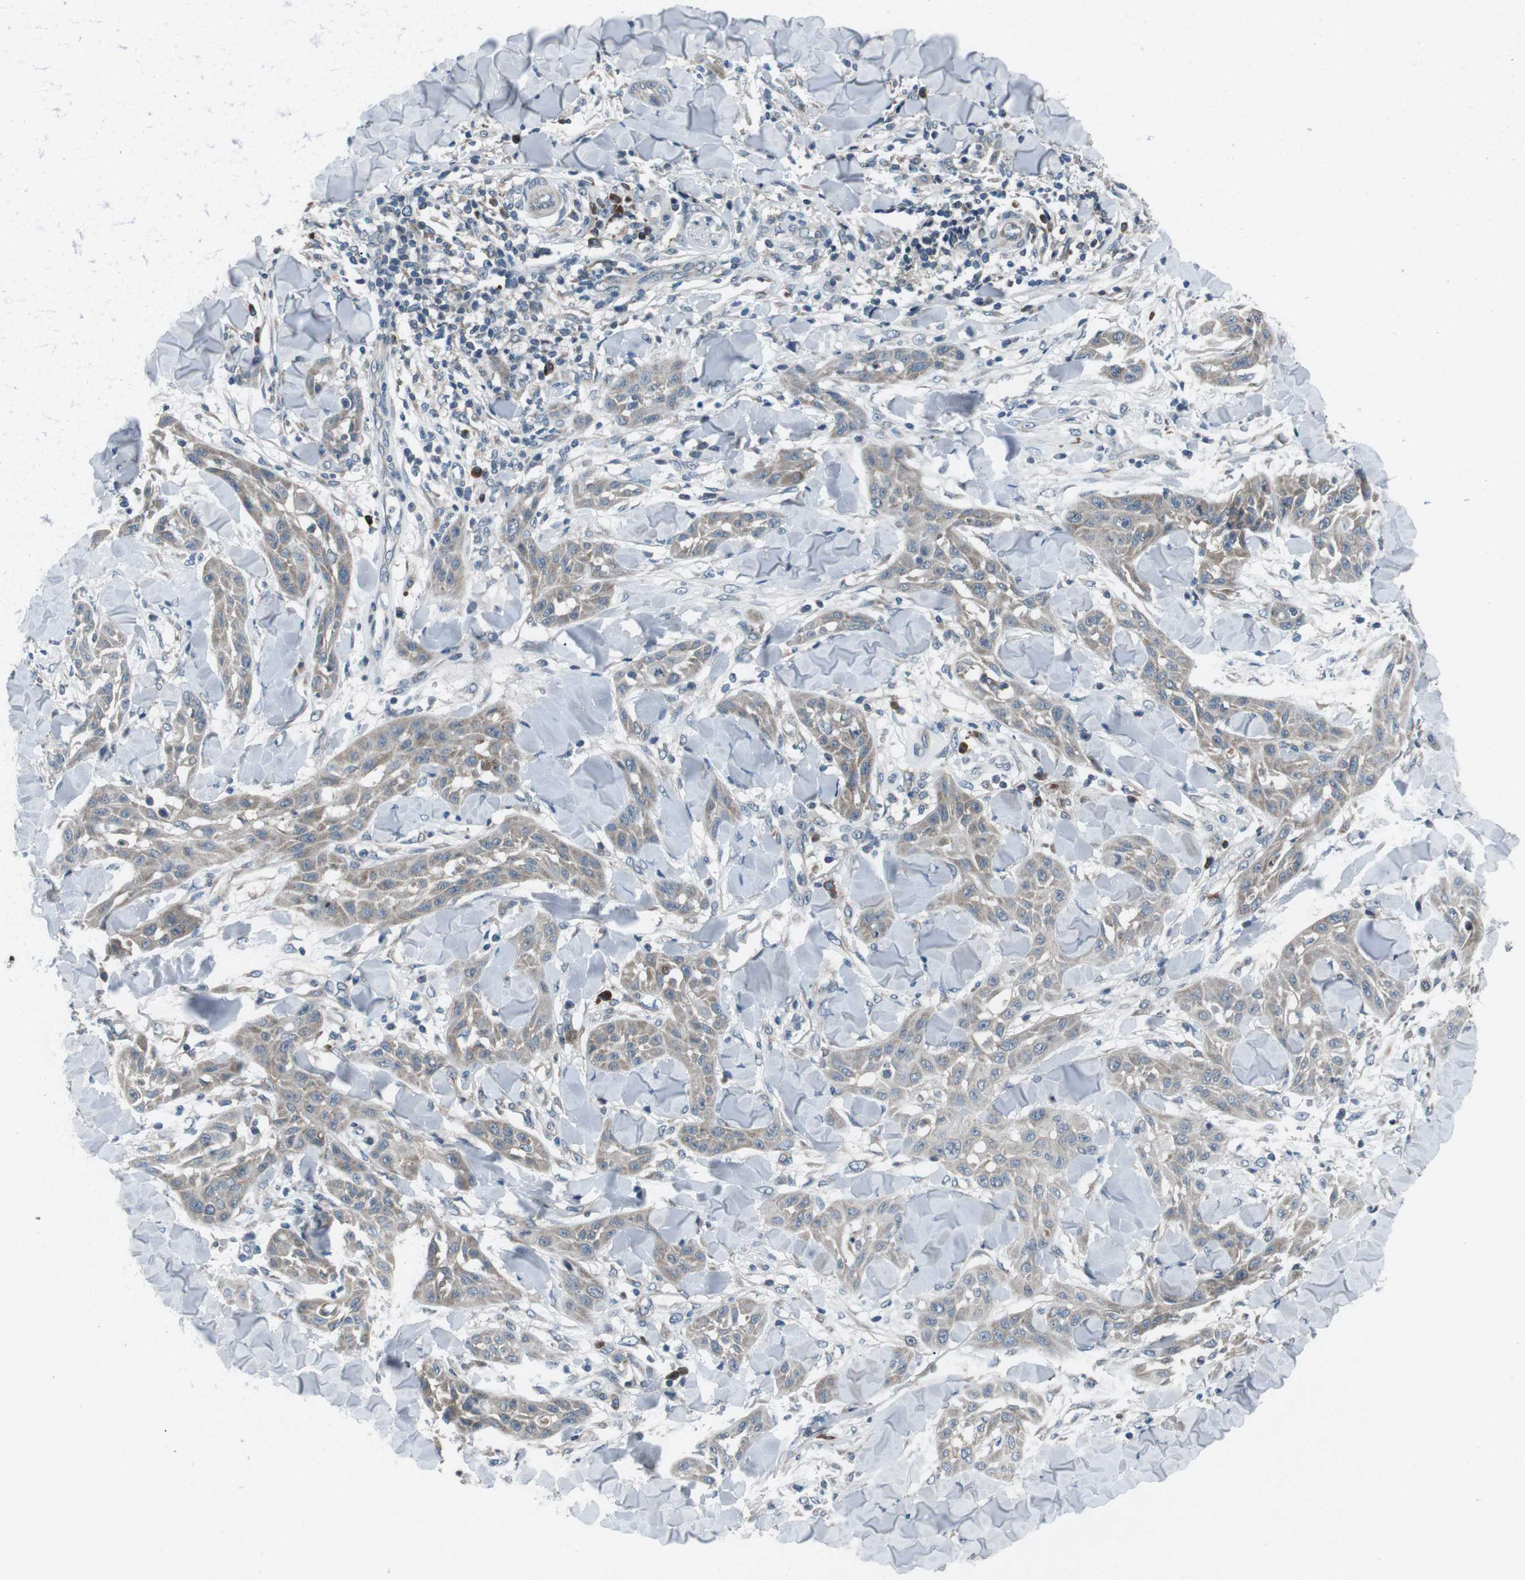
{"staining": {"intensity": "weak", "quantity": "<25%", "location": "cytoplasmic/membranous"}, "tissue": "skin cancer", "cell_type": "Tumor cells", "image_type": "cancer", "snomed": [{"axis": "morphology", "description": "Squamous cell carcinoma, NOS"}, {"axis": "topography", "description": "Skin"}], "caption": "Immunohistochemistry (IHC) histopathology image of human skin squamous cell carcinoma stained for a protein (brown), which demonstrates no staining in tumor cells.", "gene": "CDK16", "patient": {"sex": "male", "age": 24}}